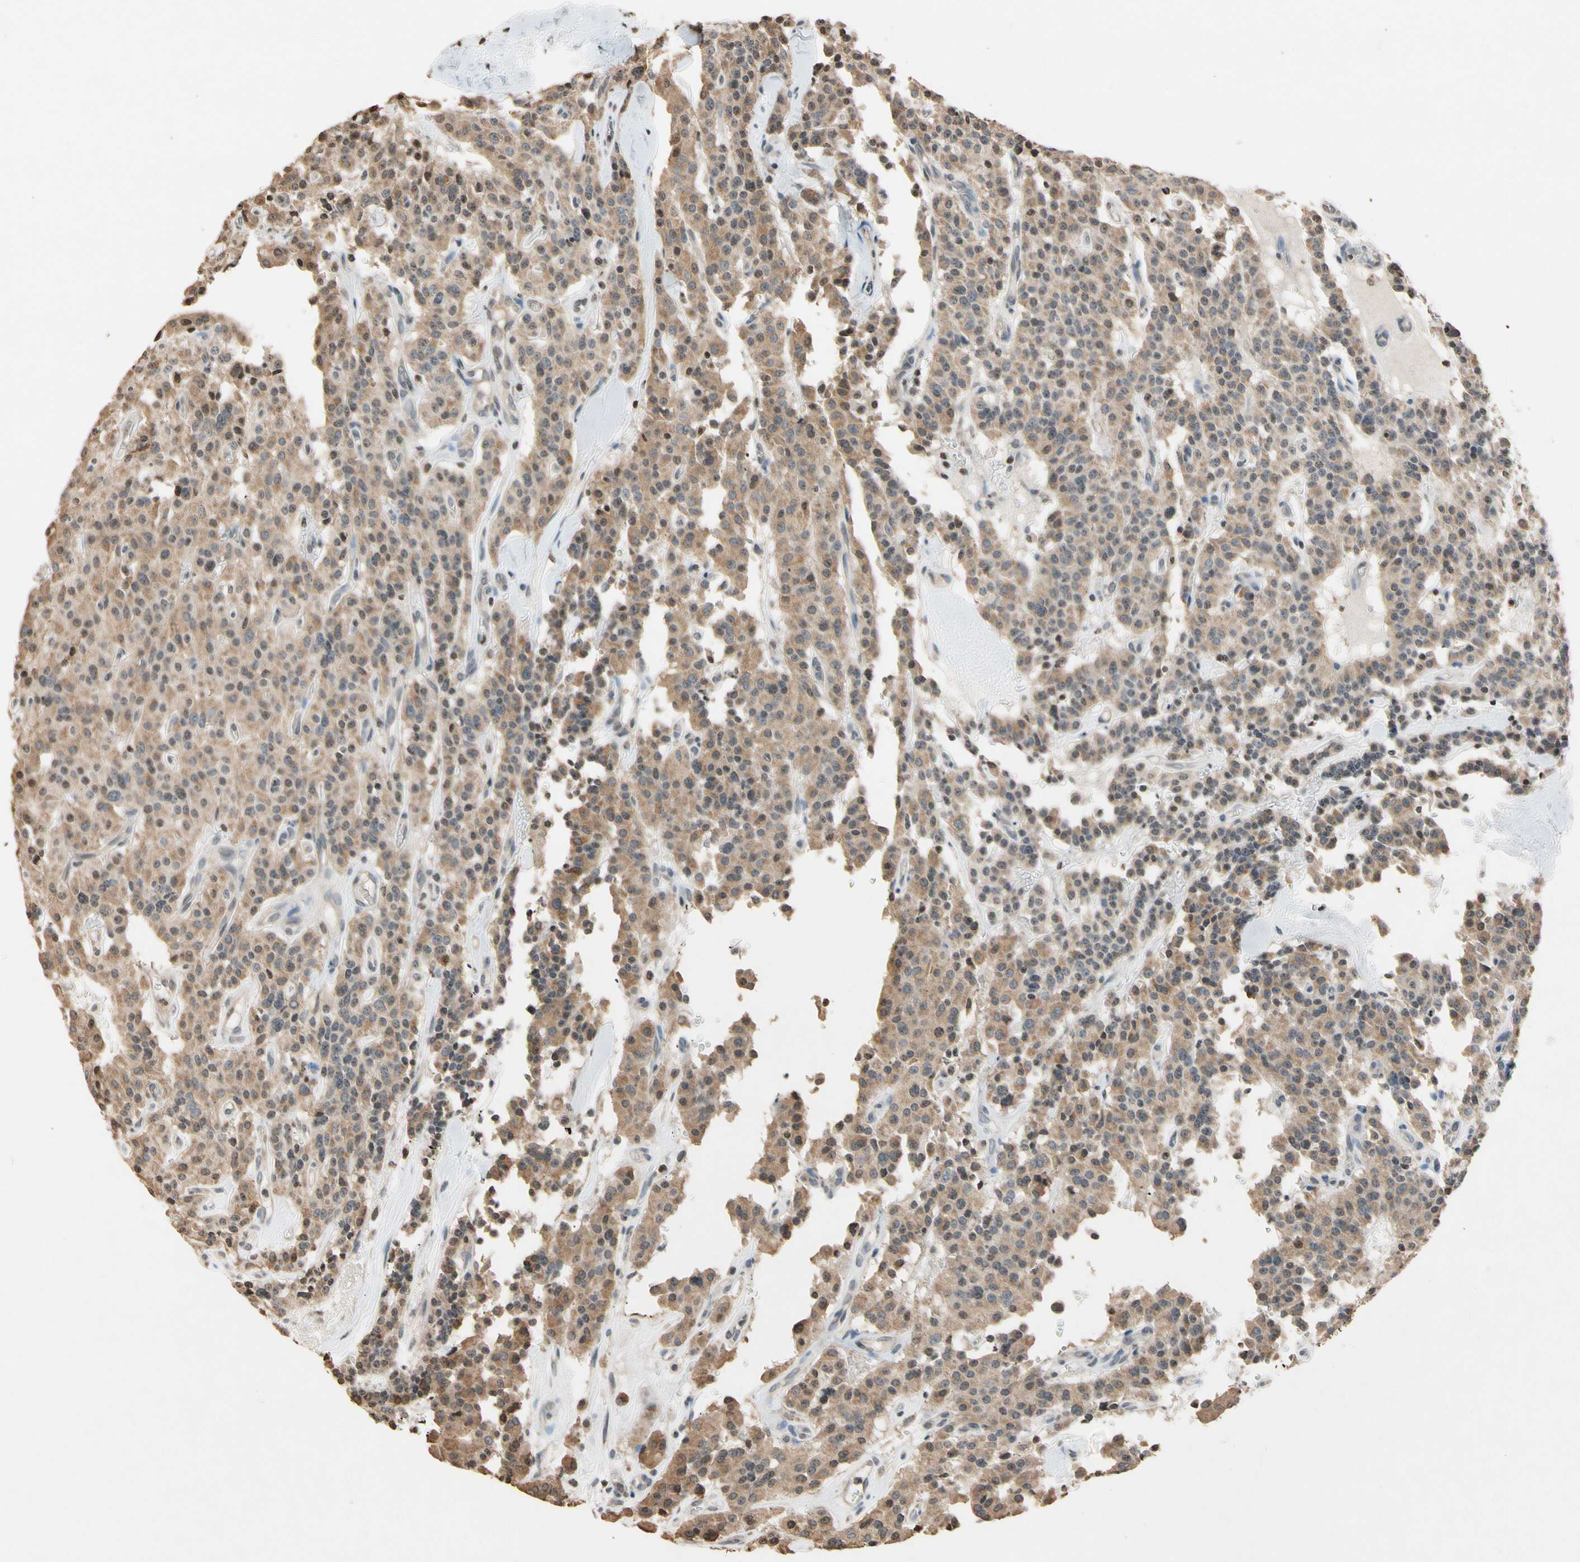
{"staining": {"intensity": "moderate", "quantity": ">75%", "location": "cytoplasmic/membranous"}, "tissue": "carcinoid", "cell_type": "Tumor cells", "image_type": "cancer", "snomed": [{"axis": "morphology", "description": "Carcinoid, malignant, NOS"}, {"axis": "topography", "description": "Lung"}], "caption": "Protein expression analysis of carcinoid demonstrates moderate cytoplasmic/membranous expression in about >75% of tumor cells. Nuclei are stained in blue.", "gene": "CLDN11", "patient": {"sex": "male", "age": 30}}